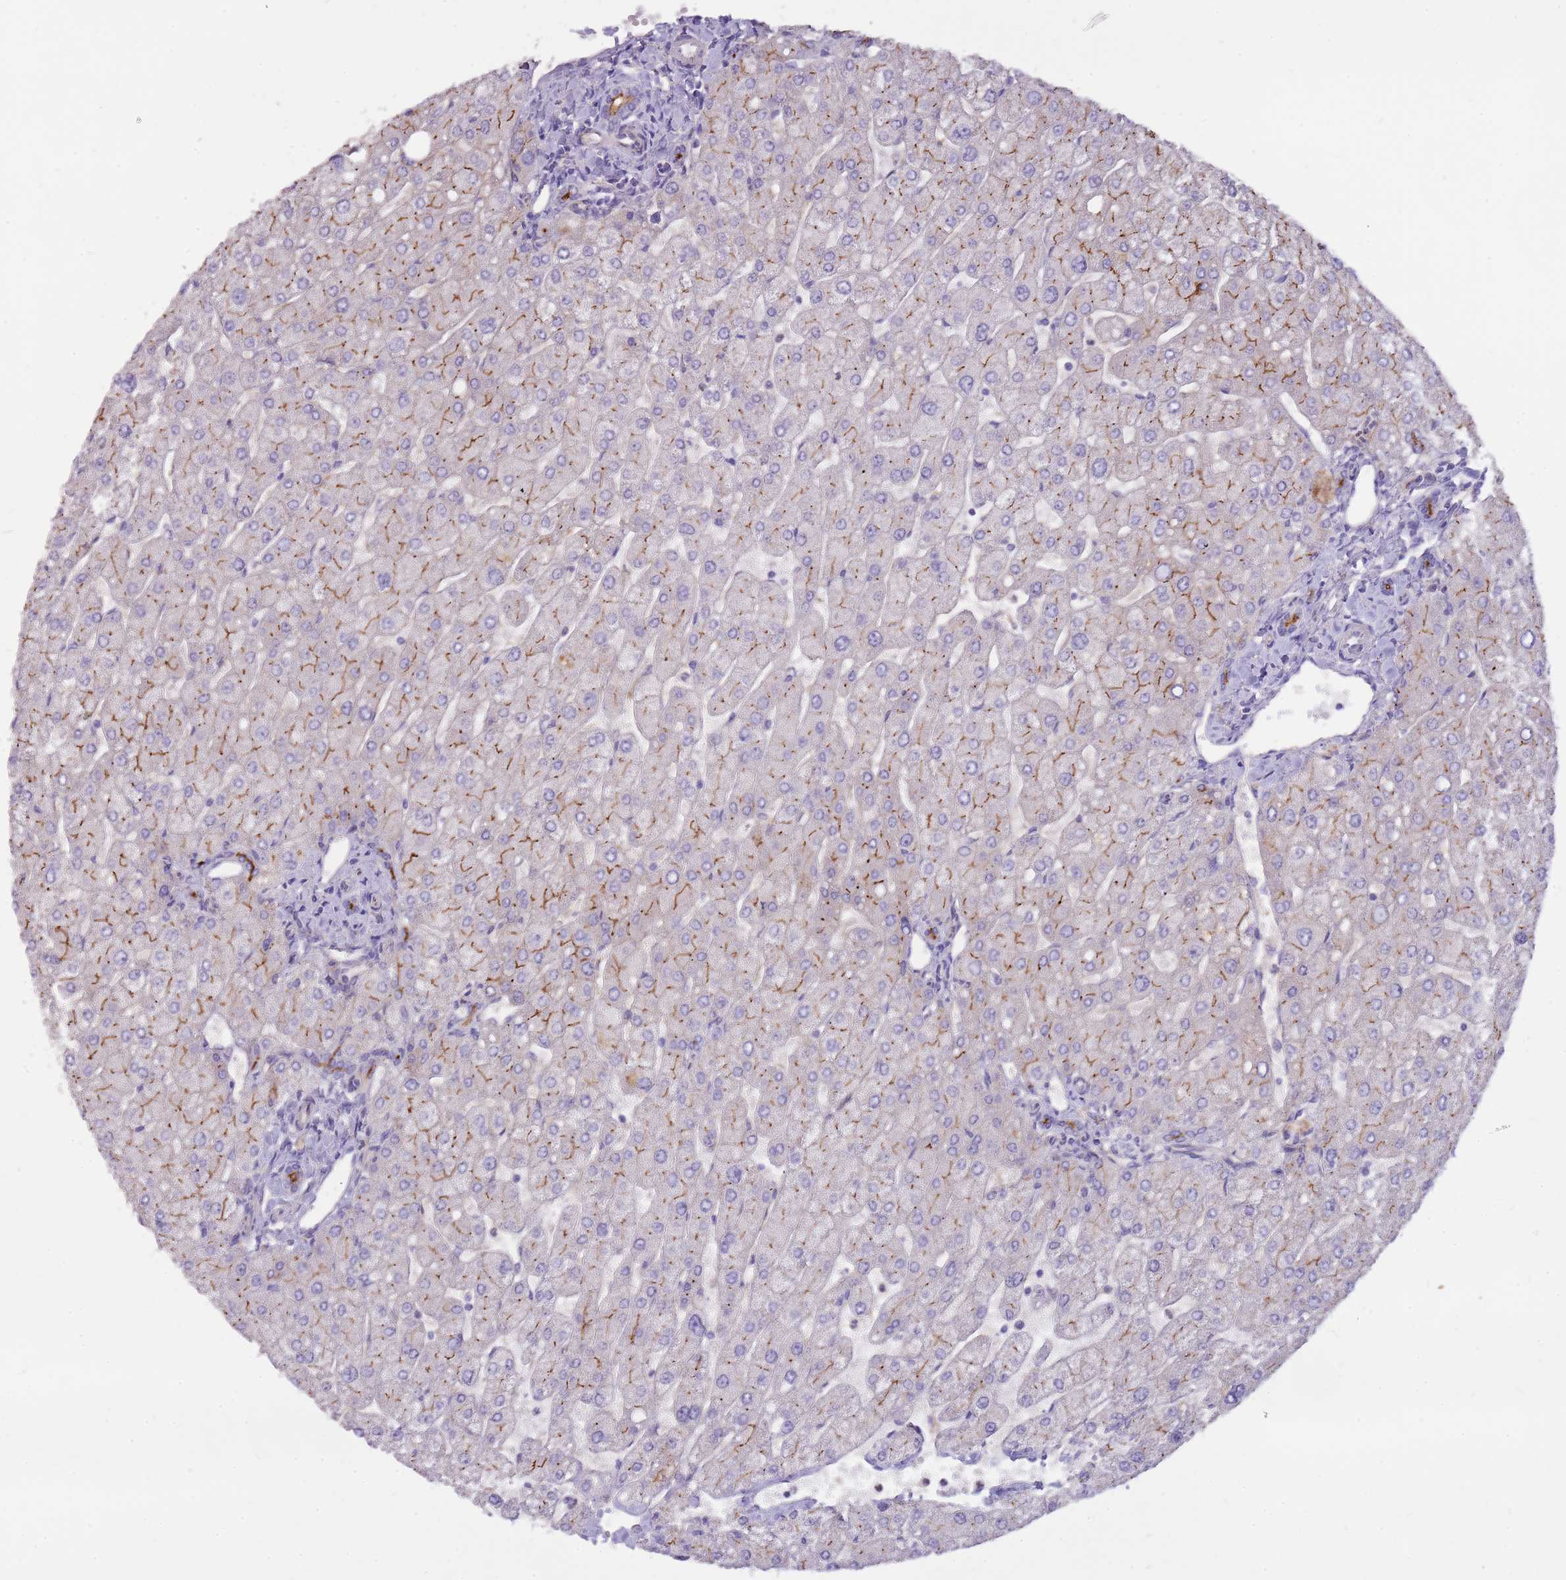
{"staining": {"intensity": "moderate", "quantity": "25%-75%", "location": "cytoplasmic/membranous"}, "tissue": "liver", "cell_type": "Cholangiocytes", "image_type": "normal", "snomed": [{"axis": "morphology", "description": "Normal tissue, NOS"}, {"axis": "topography", "description": "Liver"}], "caption": "IHC image of benign liver: human liver stained using immunohistochemistry exhibits medium levels of moderate protein expression localized specifically in the cytoplasmic/membranous of cholangiocytes, appearing as a cytoplasmic/membranous brown color.", "gene": "NTN4", "patient": {"sex": "male", "age": 55}}